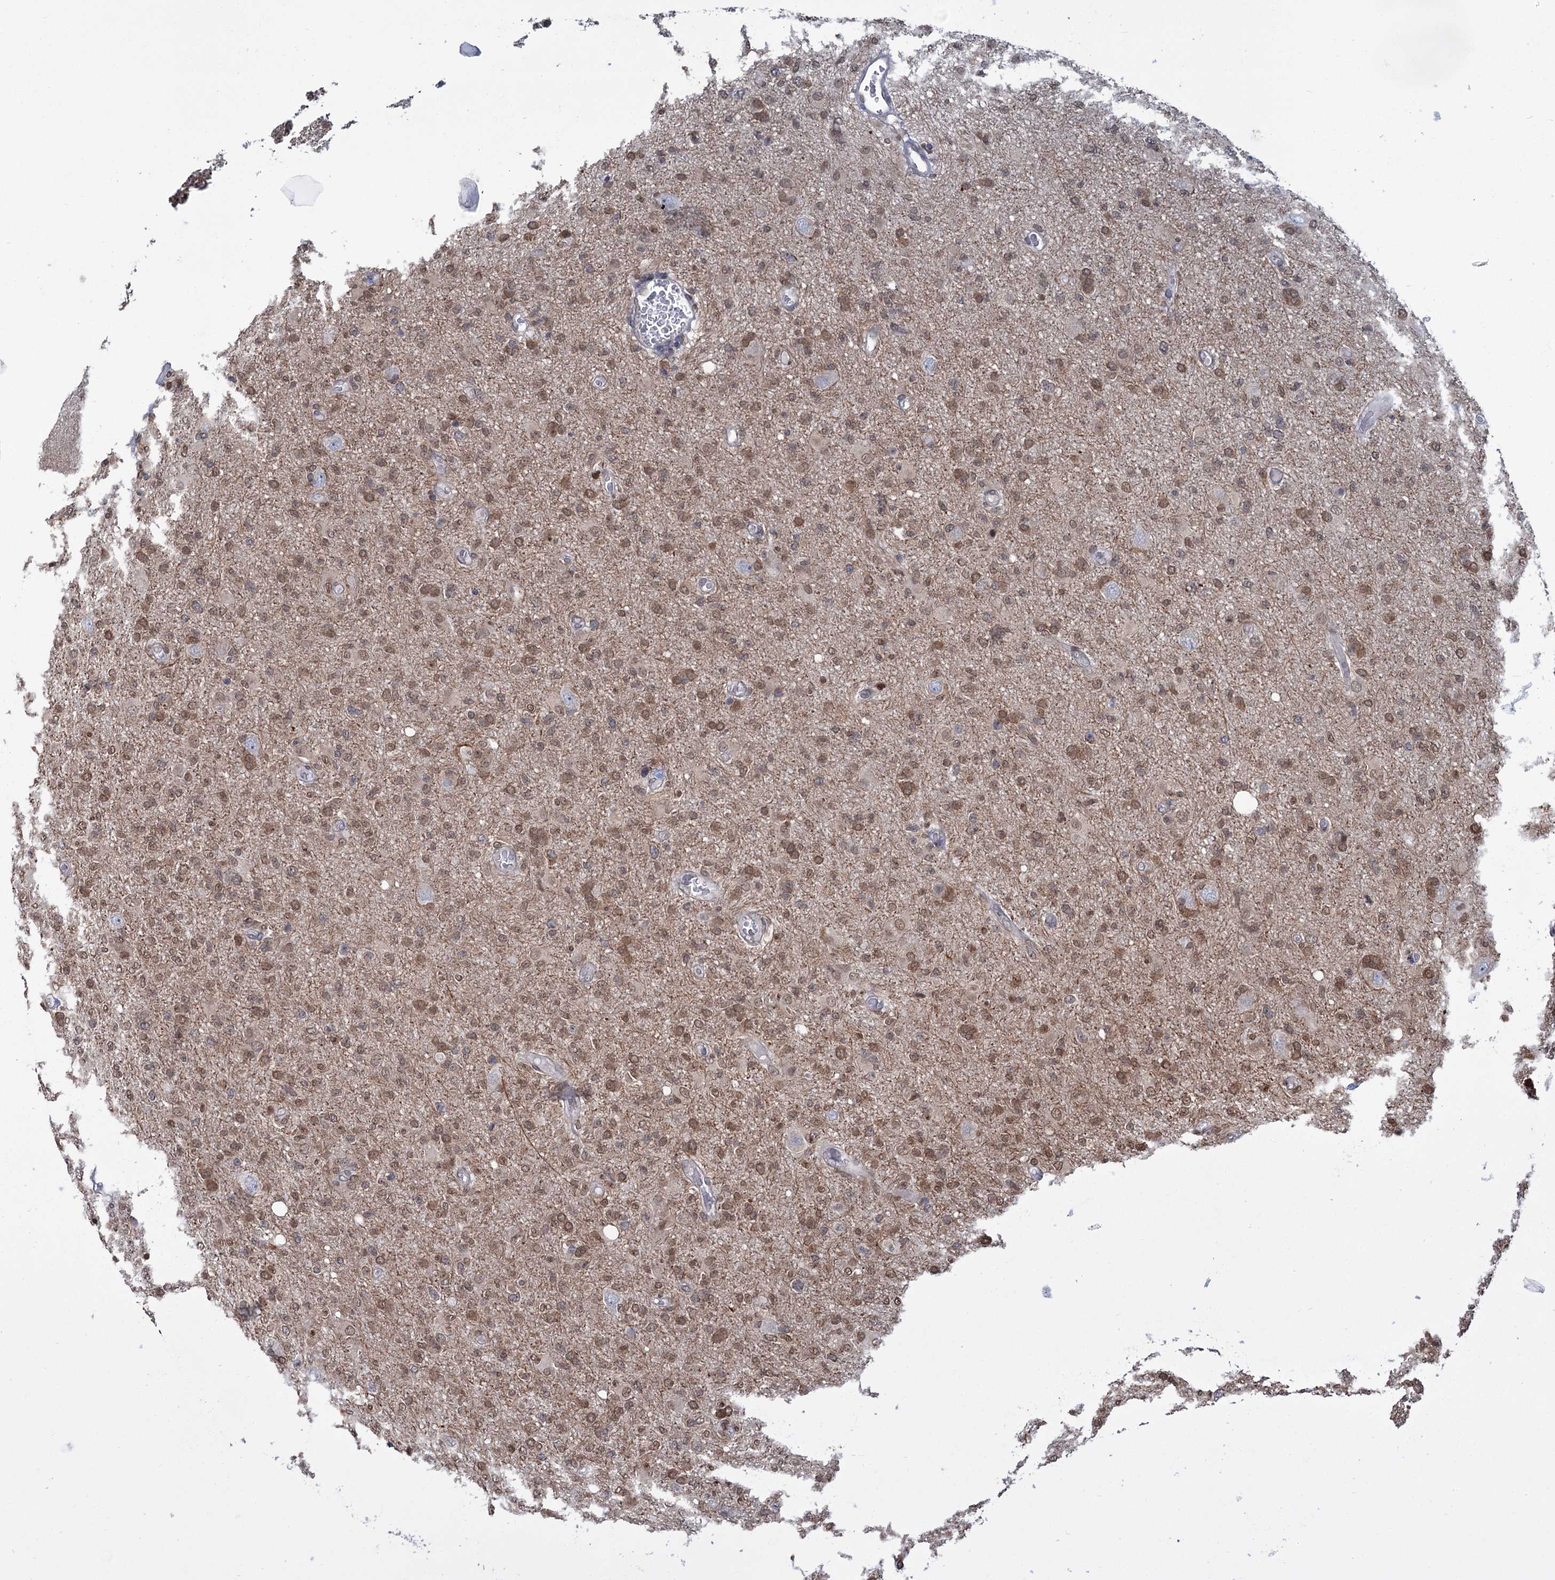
{"staining": {"intensity": "moderate", "quantity": ">75%", "location": "cytoplasmic/membranous,nuclear"}, "tissue": "glioma", "cell_type": "Tumor cells", "image_type": "cancer", "snomed": [{"axis": "morphology", "description": "Glioma, malignant, High grade"}, {"axis": "topography", "description": "Brain"}], "caption": "IHC micrograph of human glioma stained for a protein (brown), which displays medium levels of moderate cytoplasmic/membranous and nuclear positivity in approximately >75% of tumor cells.", "gene": "CFAP46", "patient": {"sex": "female", "age": 57}}